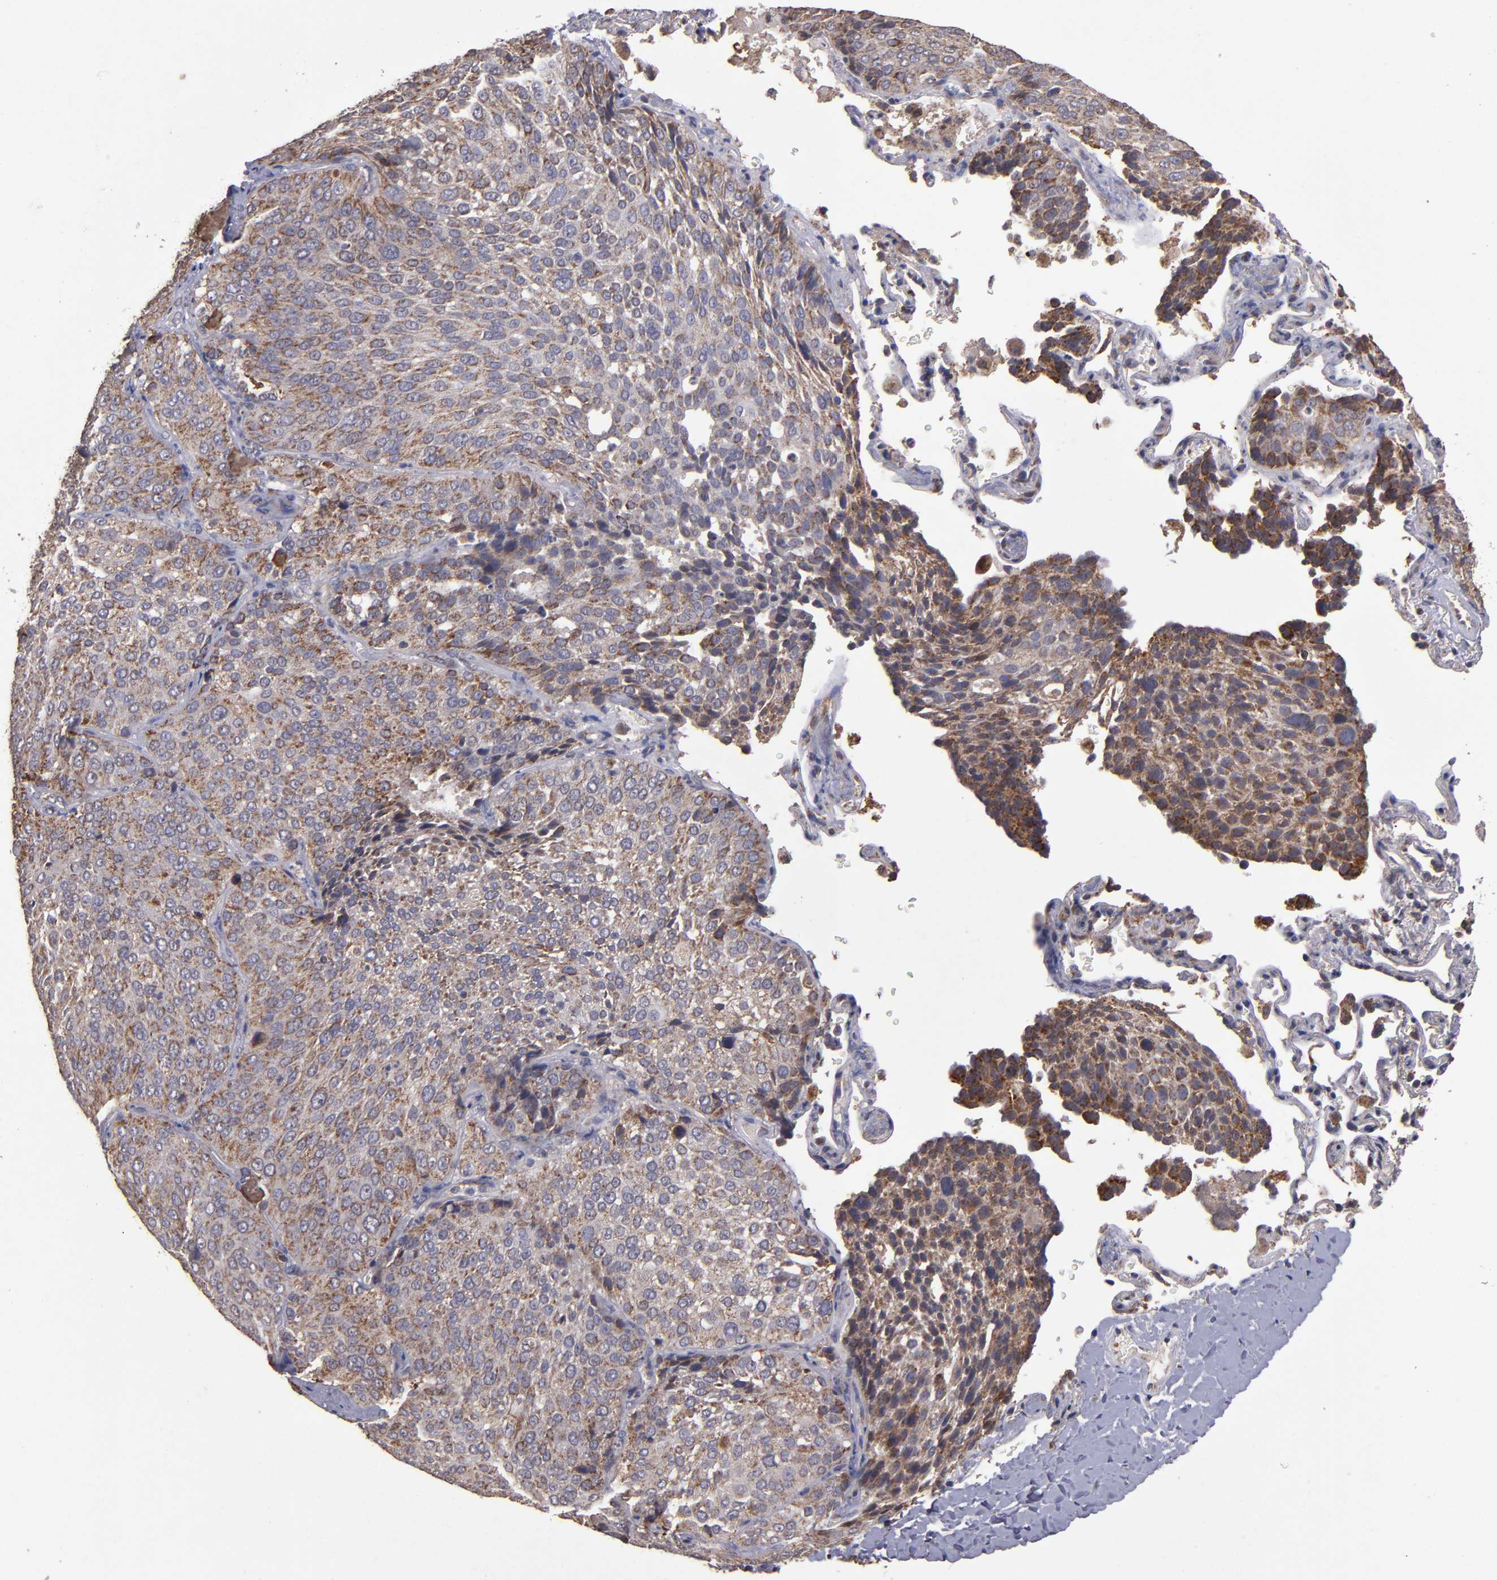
{"staining": {"intensity": "moderate", "quantity": ">75%", "location": "cytoplasmic/membranous"}, "tissue": "lung cancer", "cell_type": "Tumor cells", "image_type": "cancer", "snomed": [{"axis": "morphology", "description": "Squamous cell carcinoma, NOS"}, {"axis": "topography", "description": "Lung"}], "caption": "Immunohistochemical staining of human lung cancer shows medium levels of moderate cytoplasmic/membranous protein staining in approximately >75% of tumor cells.", "gene": "TIMM9", "patient": {"sex": "male", "age": 54}}